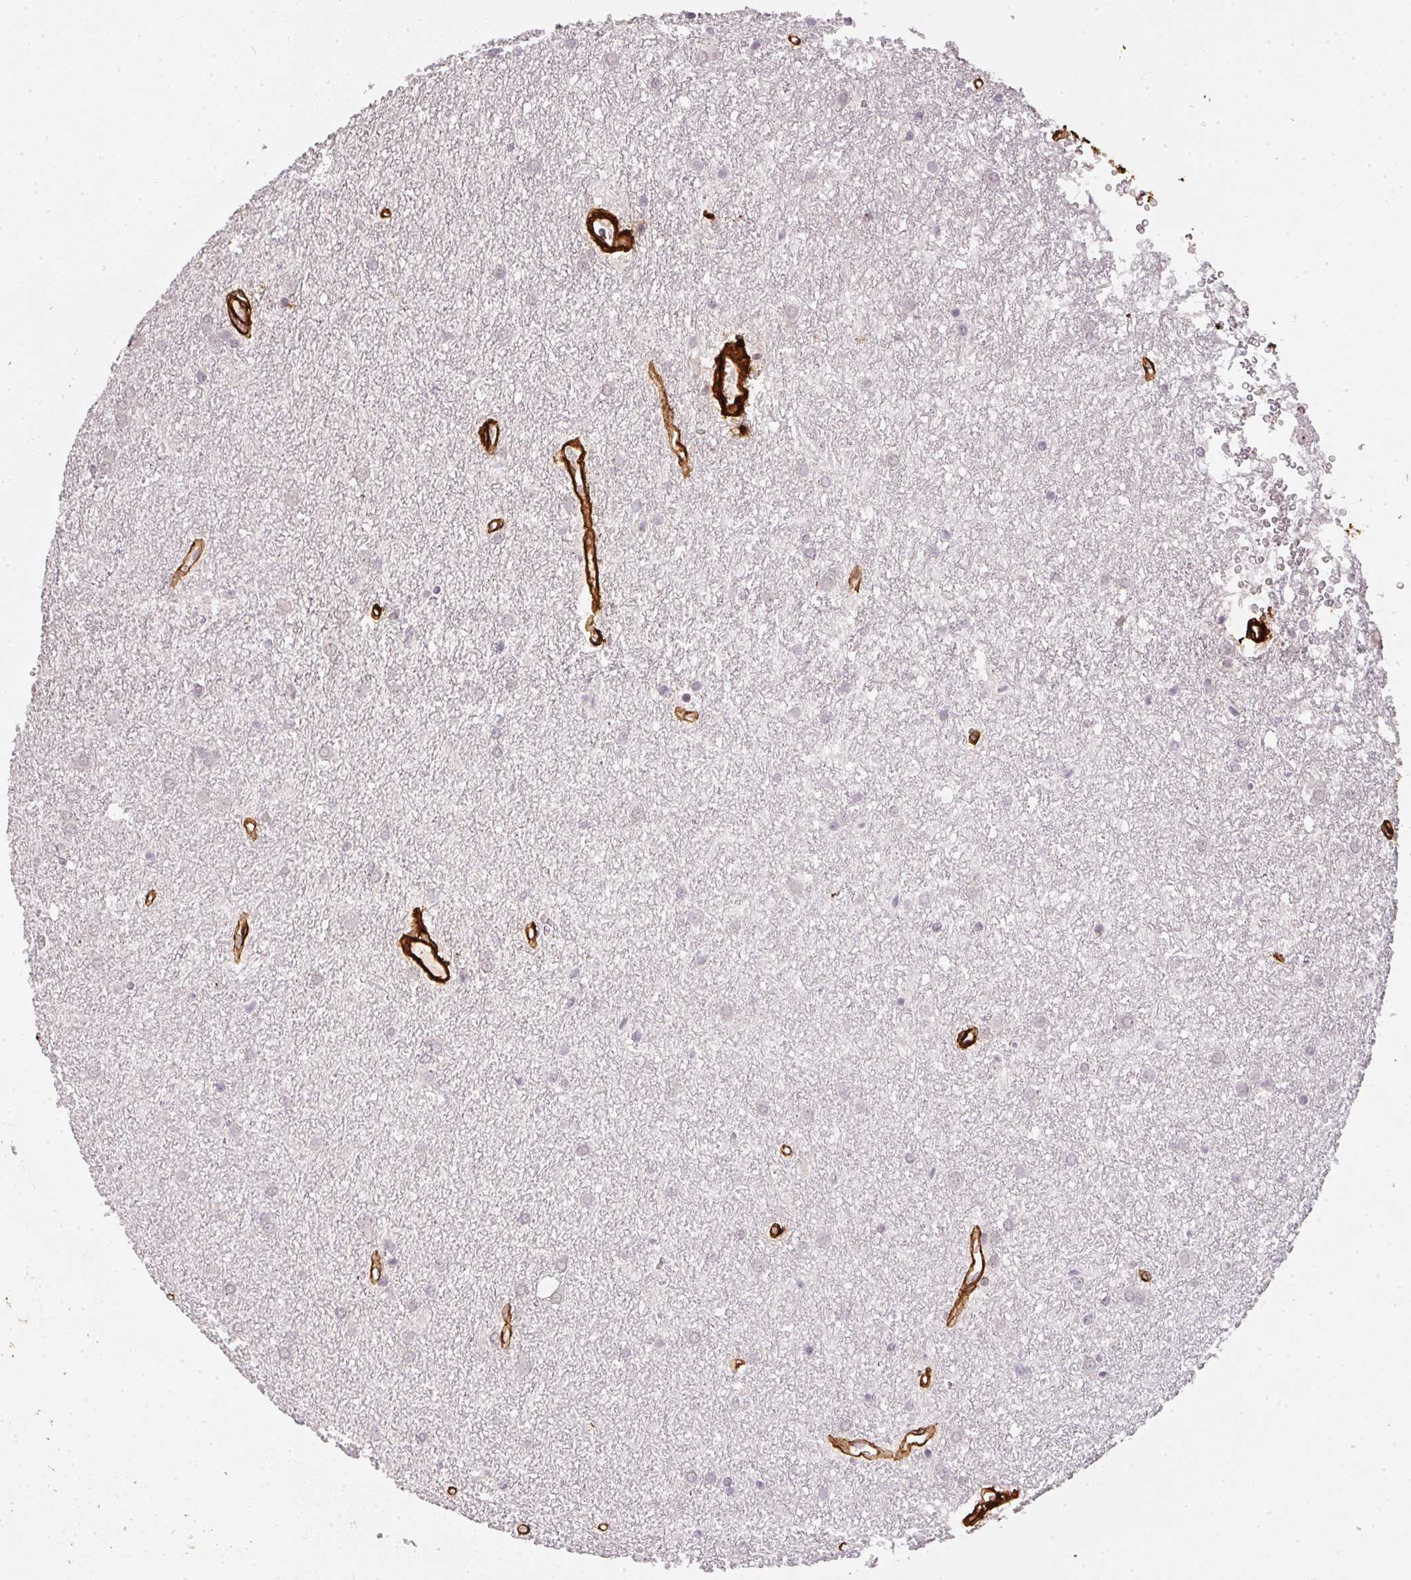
{"staining": {"intensity": "negative", "quantity": "none", "location": "none"}, "tissue": "glioma", "cell_type": "Tumor cells", "image_type": "cancer", "snomed": [{"axis": "morphology", "description": "Glioma, malignant, Low grade"}, {"axis": "topography", "description": "Cerebellum"}], "caption": "DAB immunohistochemical staining of malignant low-grade glioma reveals no significant expression in tumor cells.", "gene": "COL3A1", "patient": {"sex": "female", "age": 5}}